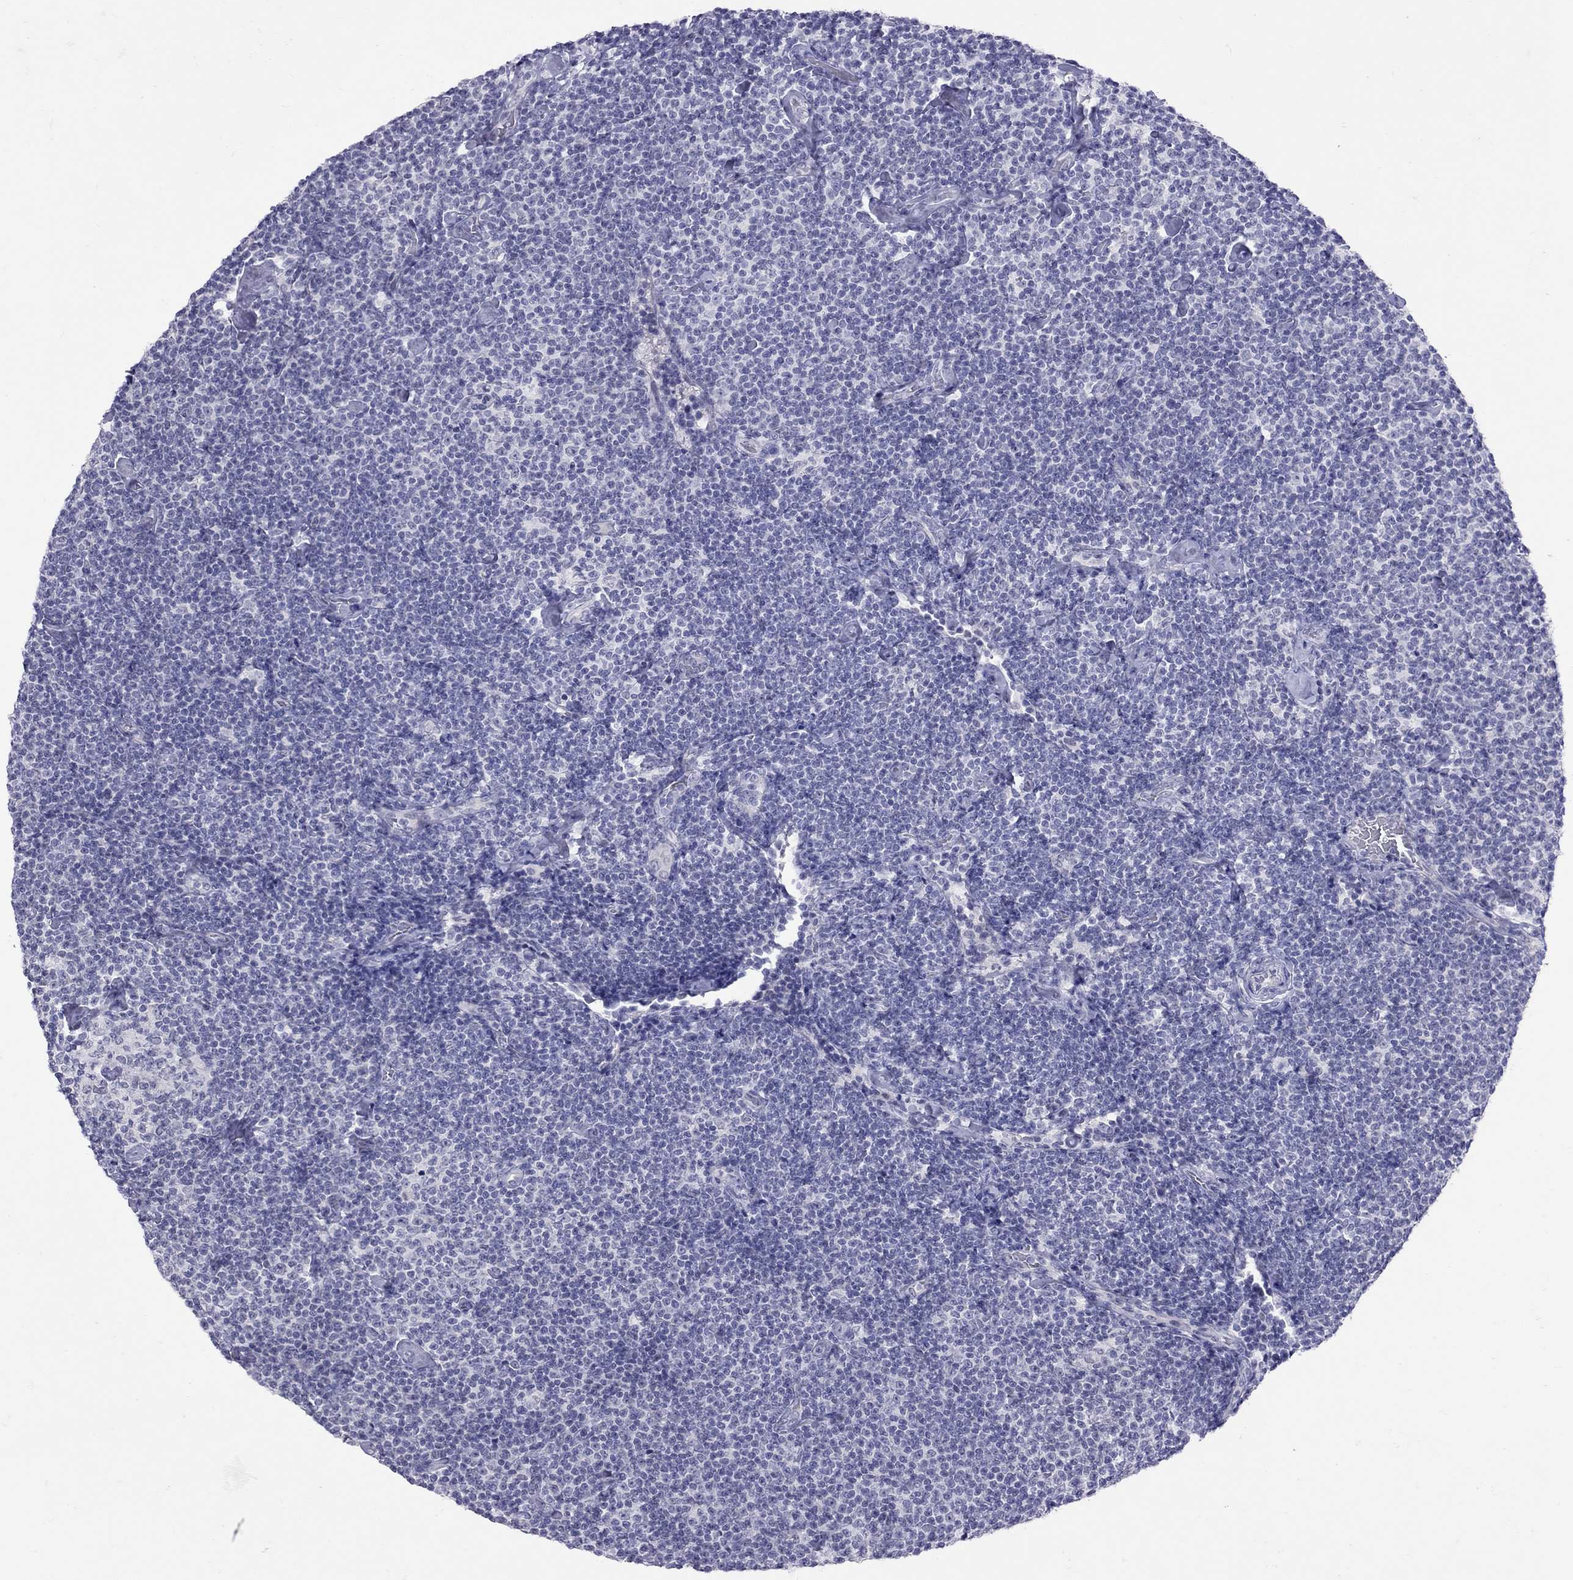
{"staining": {"intensity": "negative", "quantity": "none", "location": "none"}, "tissue": "lymphoma", "cell_type": "Tumor cells", "image_type": "cancer", "snomed": [{"axis": "morphology", "description": "Malignant lymphoma, non-Hodgkin's type, Low grade"}, {"axis": "topography", "description": "Lymph node"}], "caption": "High magnification brightfield microscopy of lymphoma stained with DAB (3,3'-diaminobenzidine) (brown) and counterstained with hematoxylin (blue): tumor cells show no significant staining.", "gene": "JHY", "patient": {"sex": "male", "age": 81}}